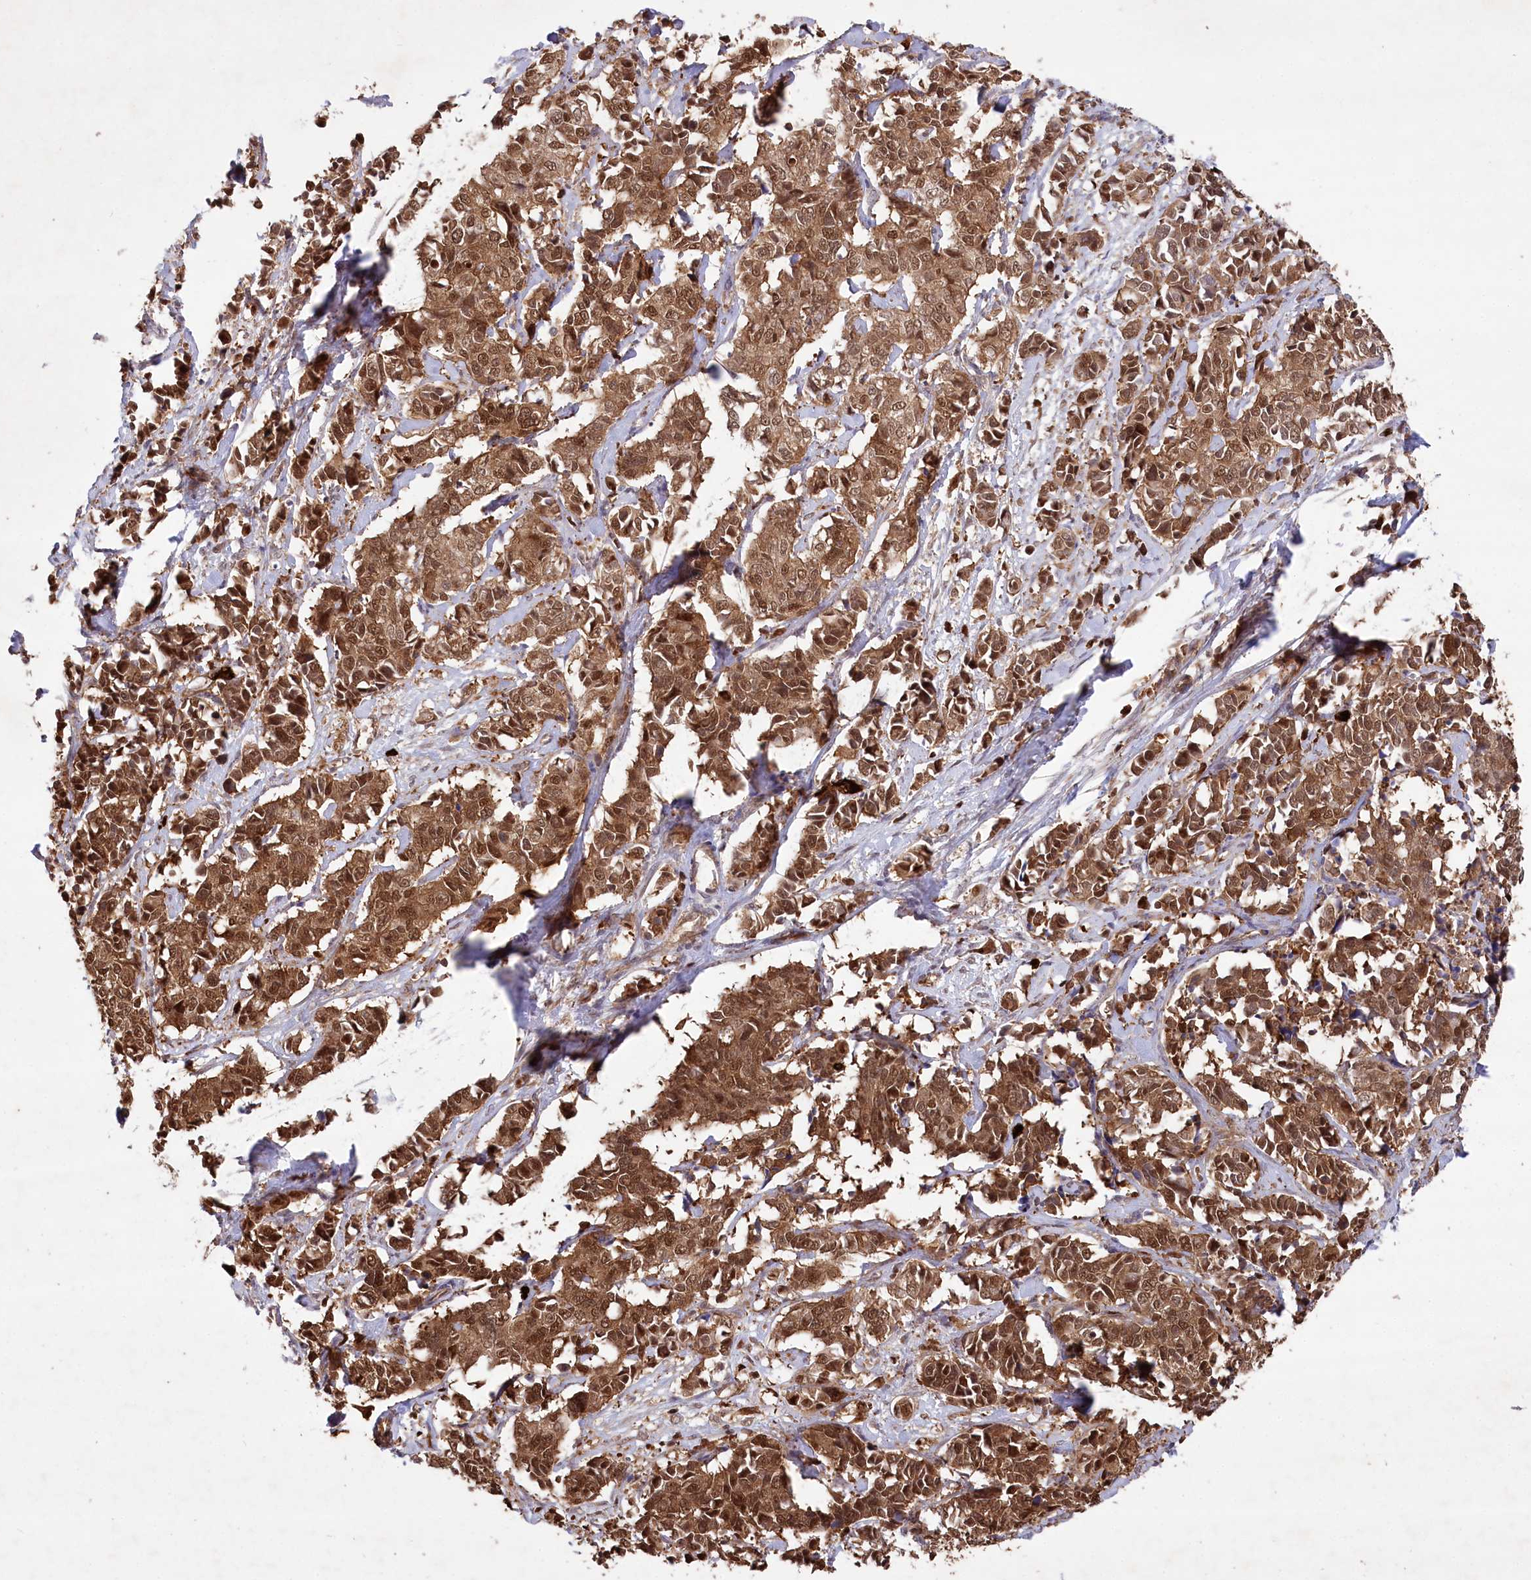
{"staining": {"intensity": "moderate", "quantity": ">75%", "location": "cytoplasmic/membranous,nuclear"}, "tissue": "cervical cancer", "cell_type": "Tumor cells", "image_type": "cancer", "snomed": [{"axis": "morphology", "description": "Normal tissue, NOS"}, {"axis": "morphology", "description": "Squamous cell carcinoma, NOS"}, {"axis": "topography", "description": "Cervix"}], "caption": "Protein expression analysis of human squamous cell carcinoma (cervical) reveals moderate cytoplasmic/membranous and nuclear positivity in about >75% of tumor cells.", "gene": "LSG1", "patient": {"sex": "female", "age": 35}}